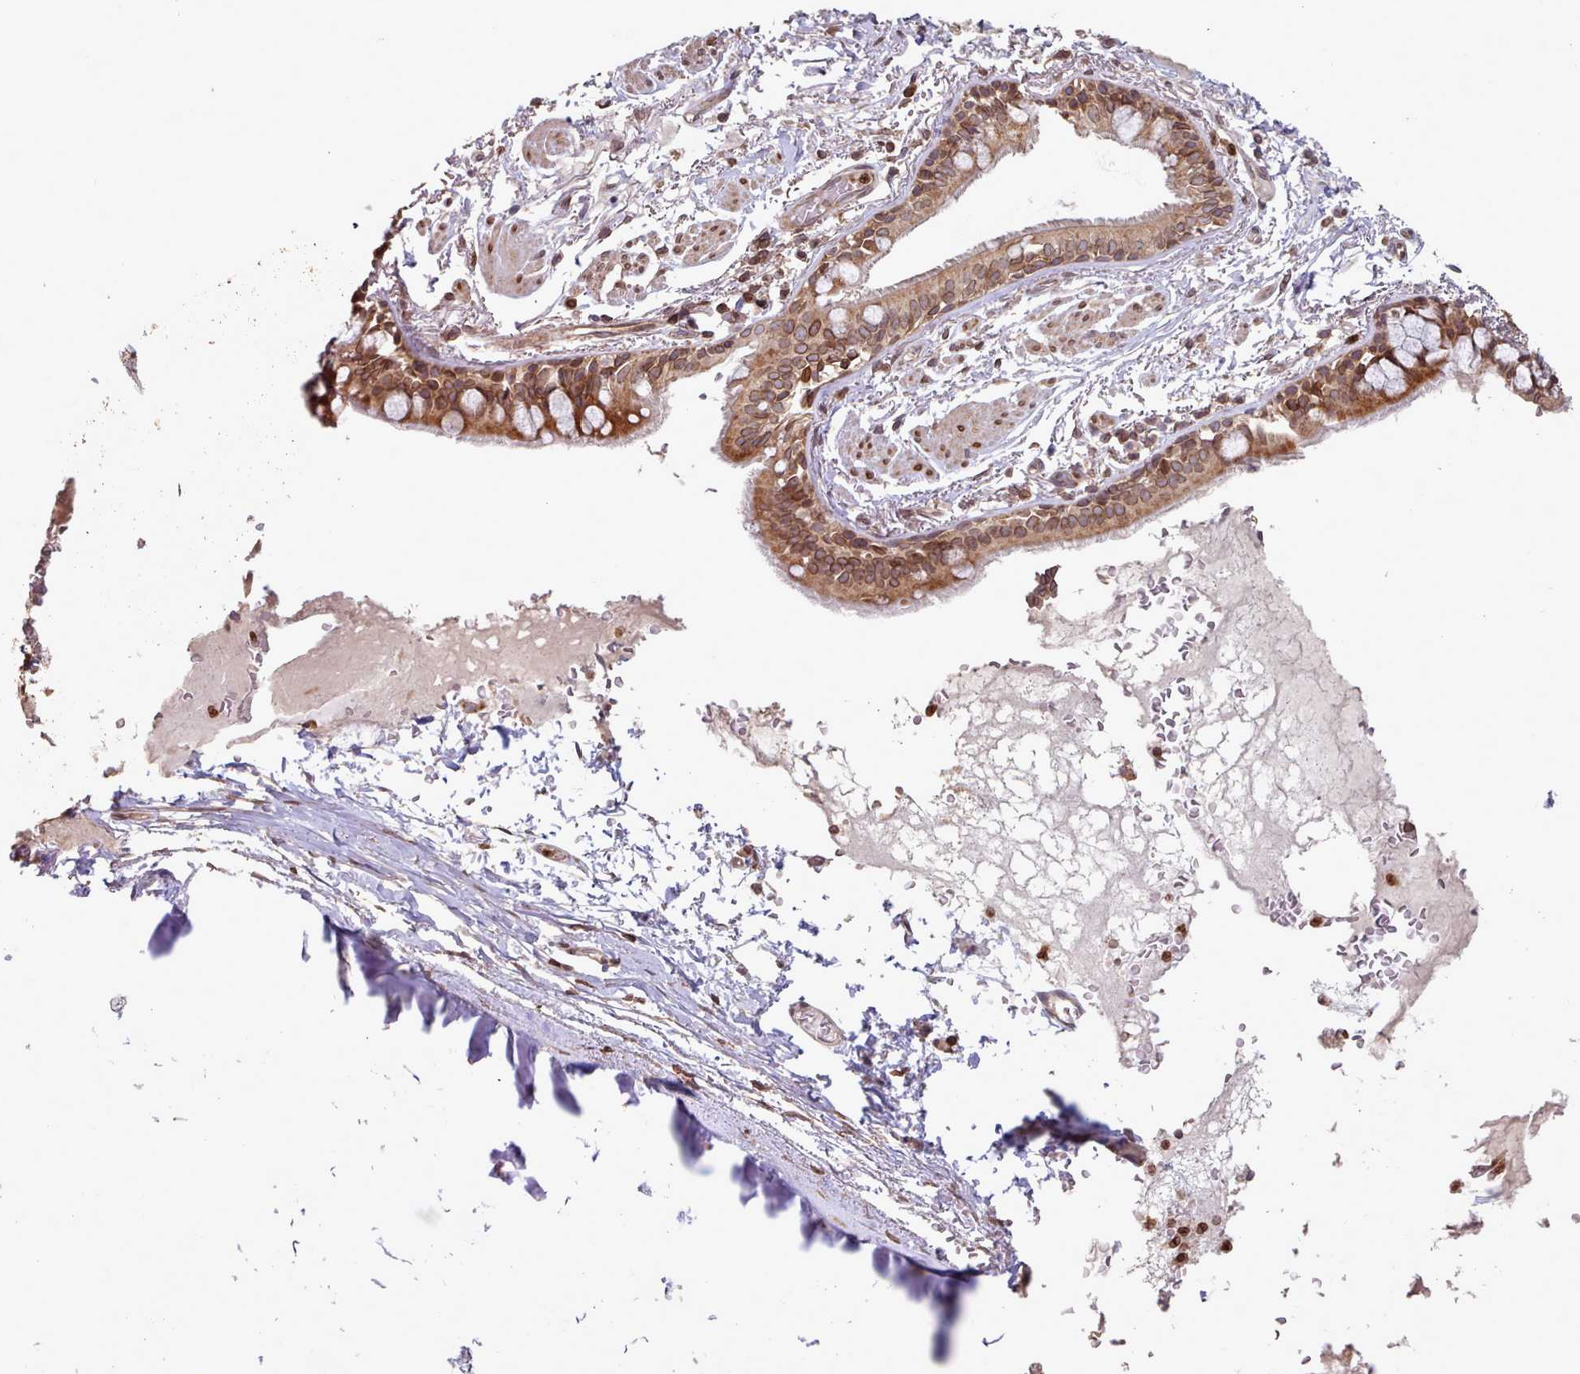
{"staining": {"intensity": "moderate", "quantity": ">75%", "location": "cytoplasmic/membranous,nuclear"}, "tissue": "bronchus", "cell_type": "Respiratory epithelial cells", "image_type": "normal", "snomed": [{"axis": "morphology", "description": "Normal tissue, NOS"}, {"axis": "topography", "description": "Bronchus"}], "caption": "IHC (DAB (3,3'-diaminobenzidine)) staining of normal bronchus exhibits moderate cytoplasmic/membranous,nuclear protein expression in approximately >75% of respiratory epithelial cells.", "gene": "TOR1AIP1", "patient": {"sex": "male", "age": 70}}